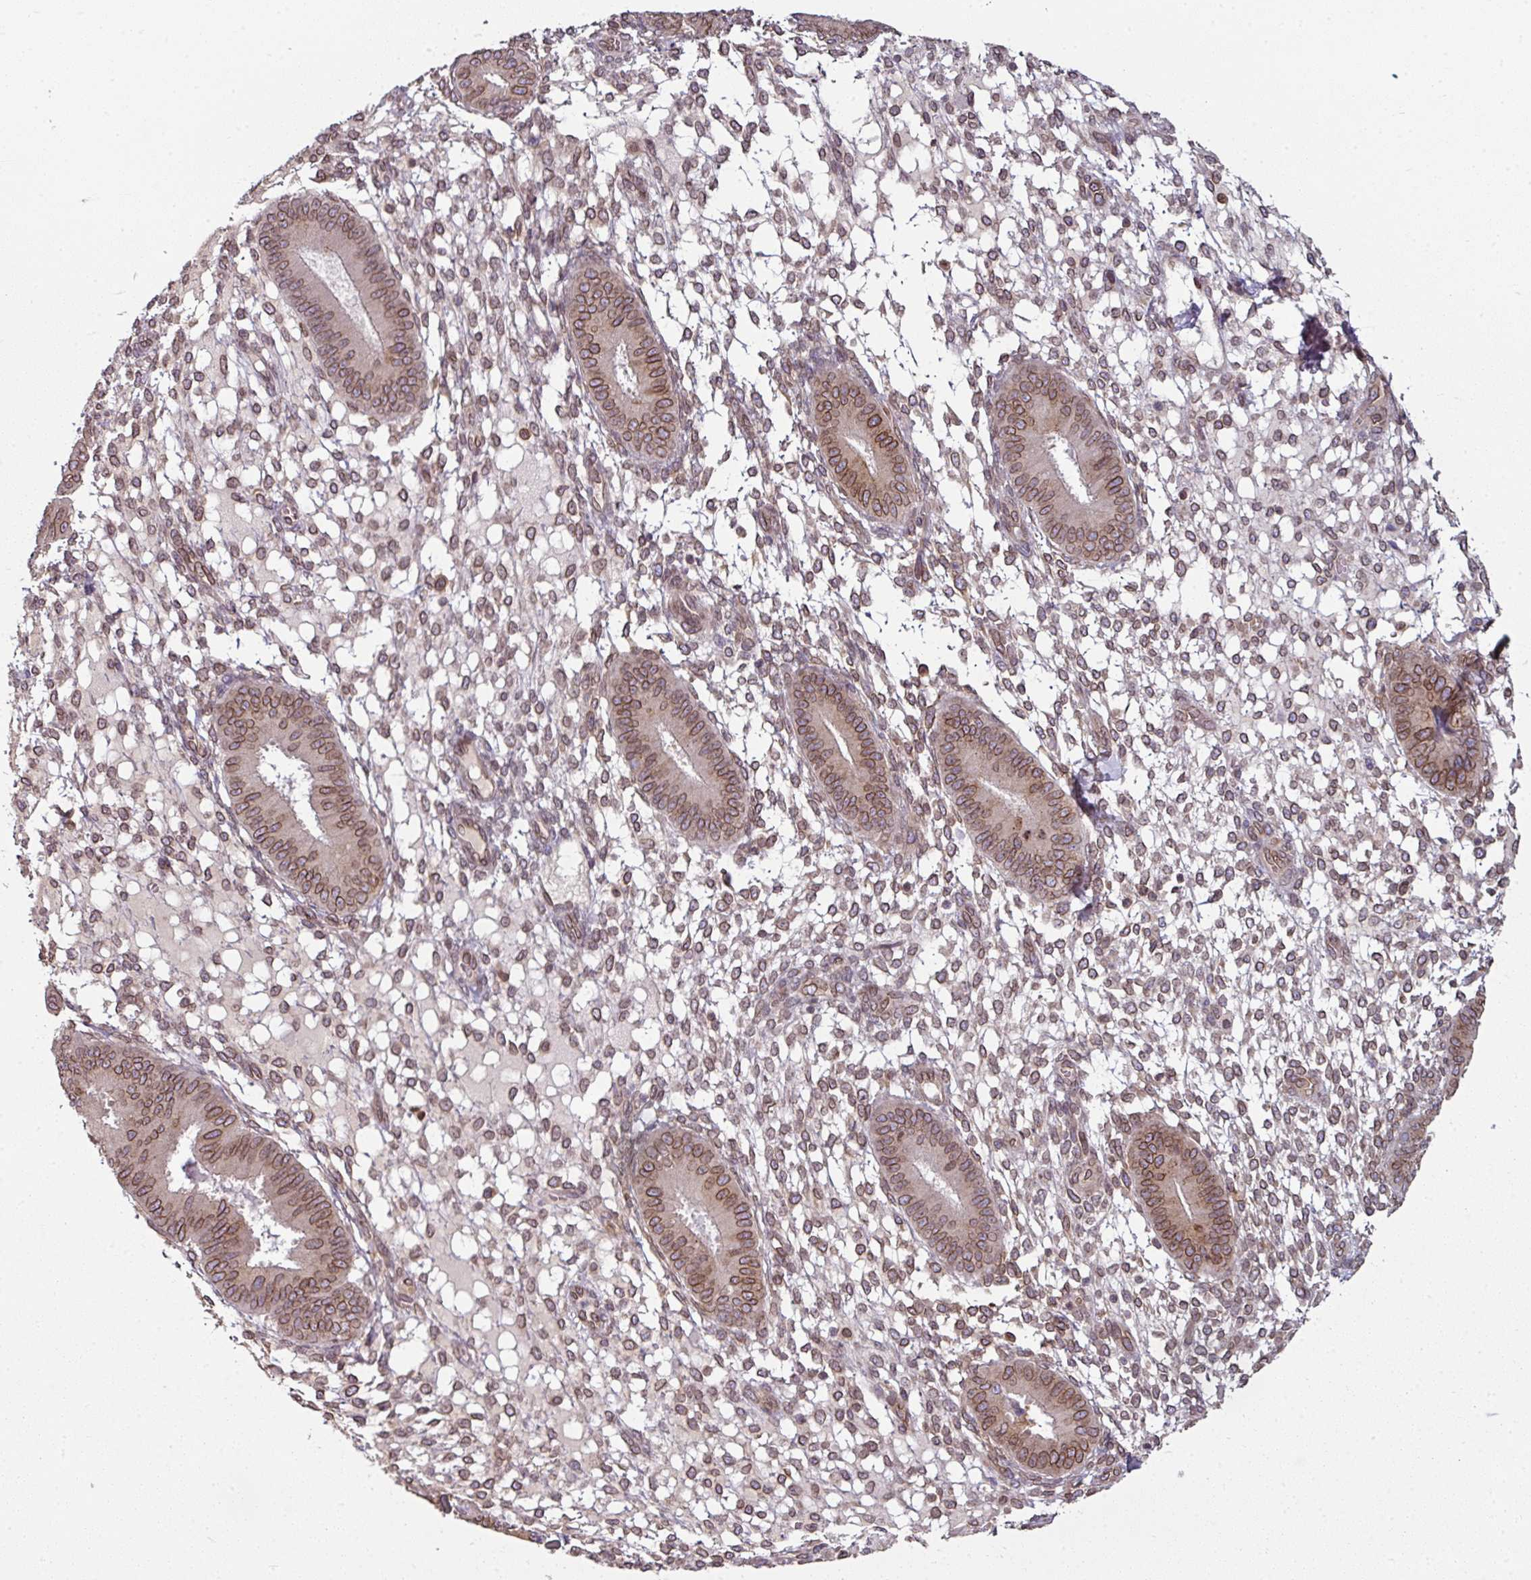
{"staining": {"intensity": "moderate", "quantity": "25%-75%", "location": "cytoplasmic/membranous,nuclear"}, "tissue": "endometrium", "cell_type": "Cells in endometrial stroma", "image_type": "normal", "snomed": [{"axis": "morphology", "description": "Normal tissue, NOS"}, {"axis": "topography", "description": "Endometrium"}], "caption": "Unremarkable endometrium was stained to show a protein in brown. There is medium levels of moderate cytoplasmic/membranous,nuclear expression in approximately 25%-75% of cells in endometrial stroma. Using DAB (3,3'-diaminobenzidine) (brown) and hematoxylin (blue) stains, captured at high magnification using brightfield microscopy.", "gene": "RANGAP1", "patient": {"sex": "female", "age": 49}}